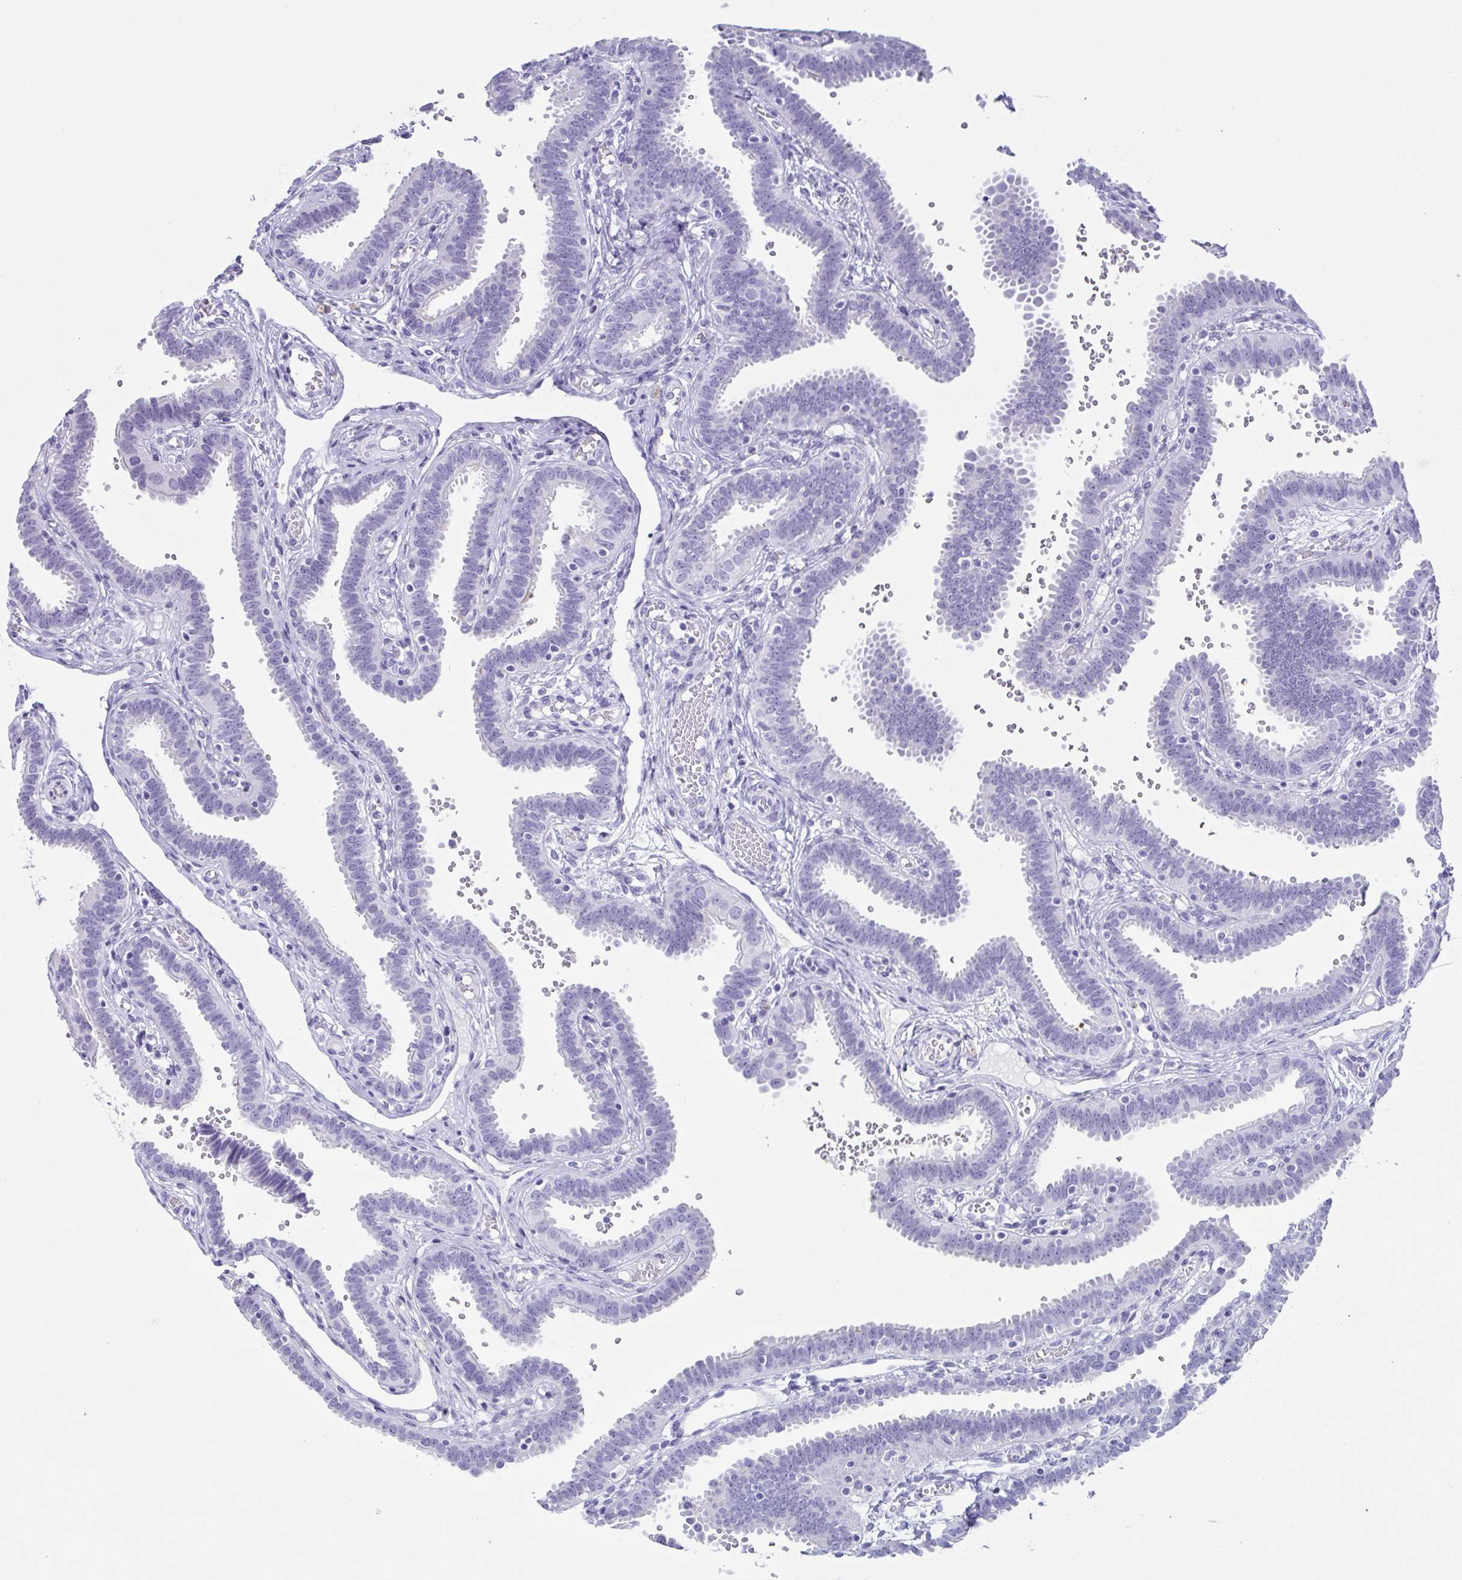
{"staining": {"intensity": "negative", "quantity": "none", "location": "none"}, "tissue": "fallopian tube", "cell_type": "Glandular cells", "image_type": "normal", "snomed": [{"axis": "morphology", "description": "Normal tissue, NOS"}, {"axis": "topography", "description": "Fallopian tube"}], "caption": "Protein analysis of normal fallopian tube reveals no significant positivity in glandular cells. (Immunohistochemistry, brightfield microscopy, high magnification).", "gene": "TEX19", "patient": {"sex": "female", "age": 37}}